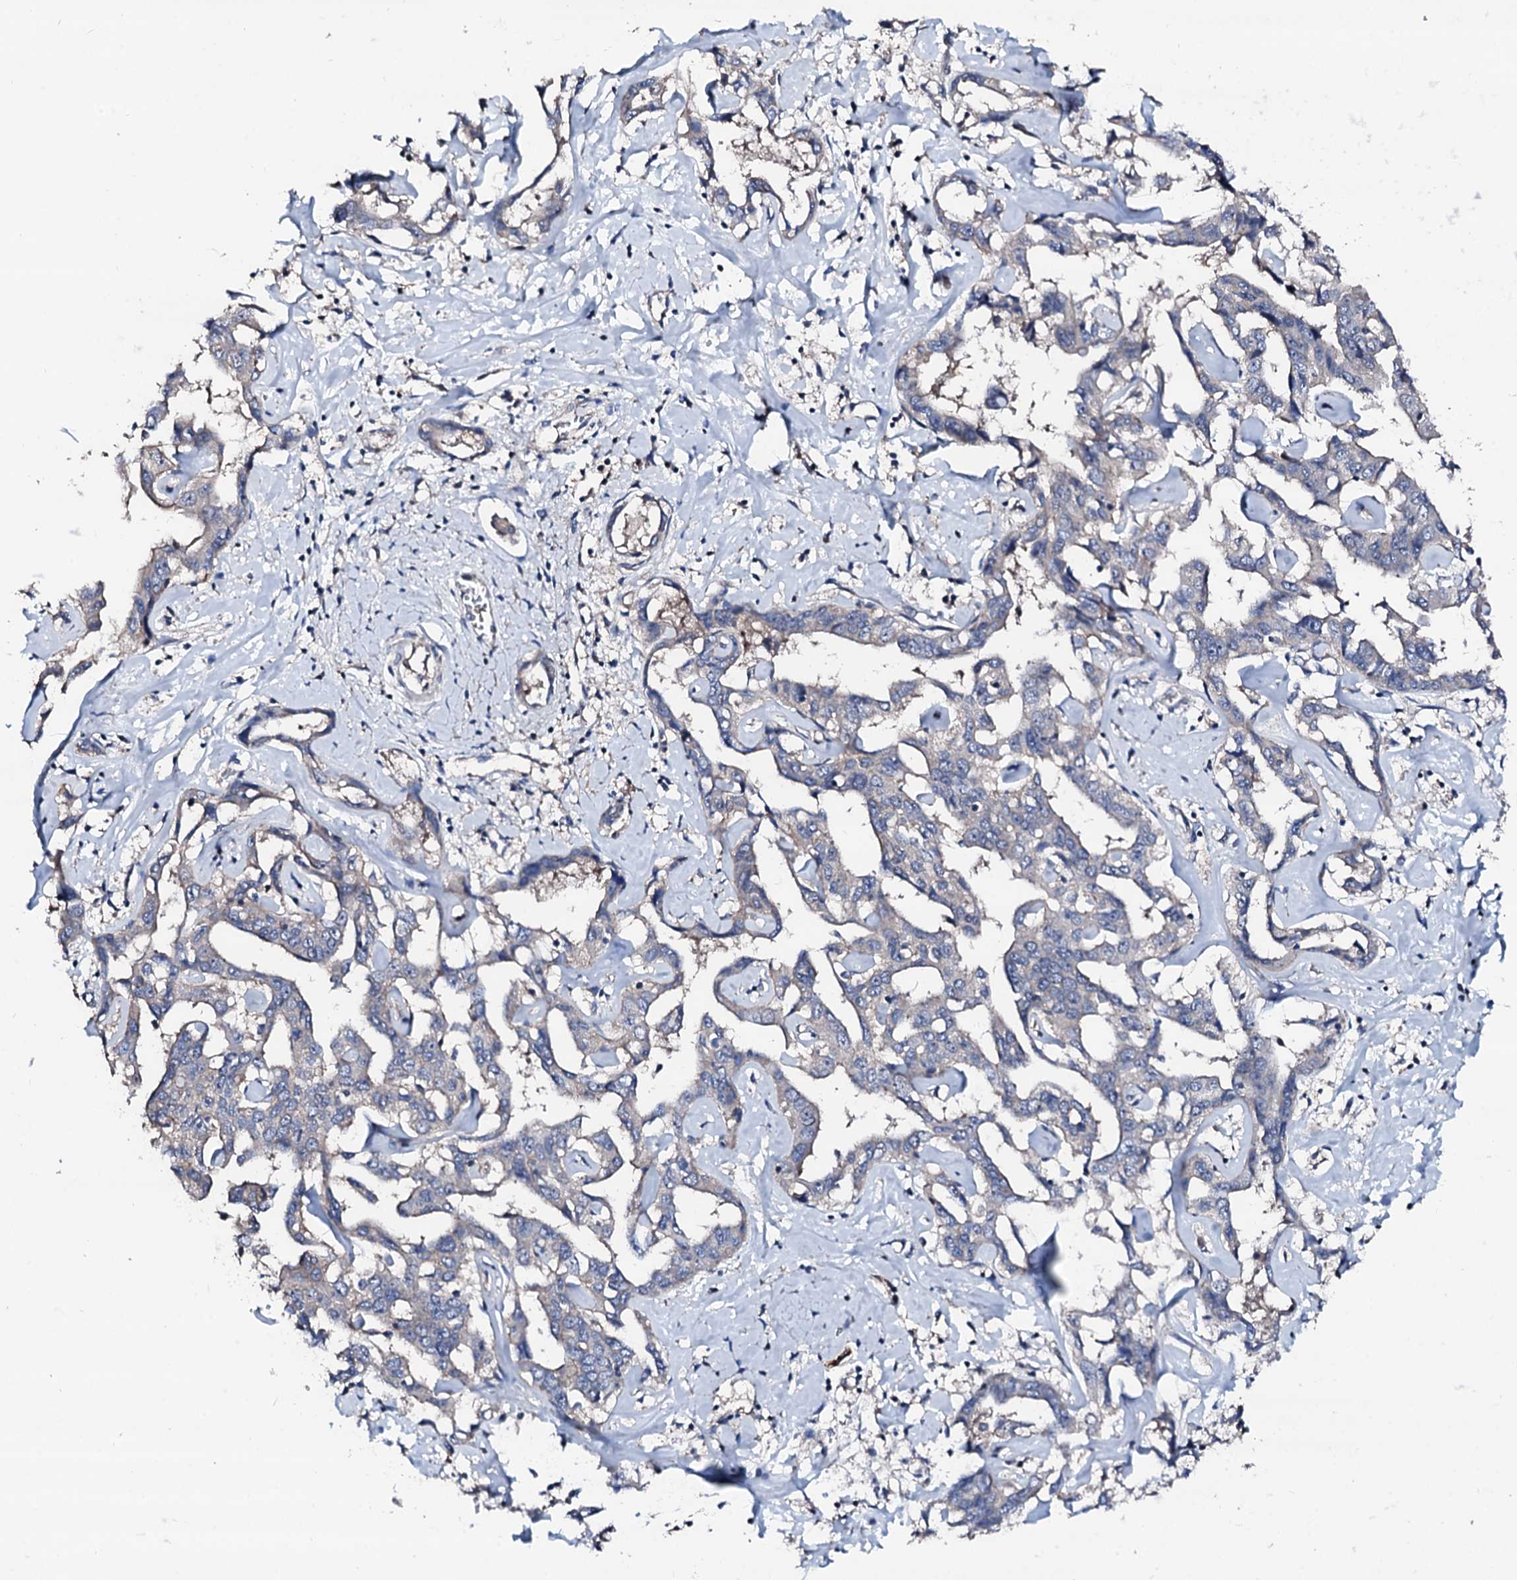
{"staining": {"intensity": "weak", "quantity": "<25%", "location": "cytoplasmic/membranous"}, "tissue": "liver cancer", "cell_type": "Tumor cells", "image_type": "cancer", "snomed": [{"axis": "morphology", "description": "Cholangiocarcinoma"}, {"axis": "topography", "description": "Liver"}], "caption": "This is an immunohistochemistry (IHC) image of cholangiocarcinoma (liver). There is no positivity in tumor cells.", "gene": "TRAFD1", "patient": {"sex": "male", "age": 59}}